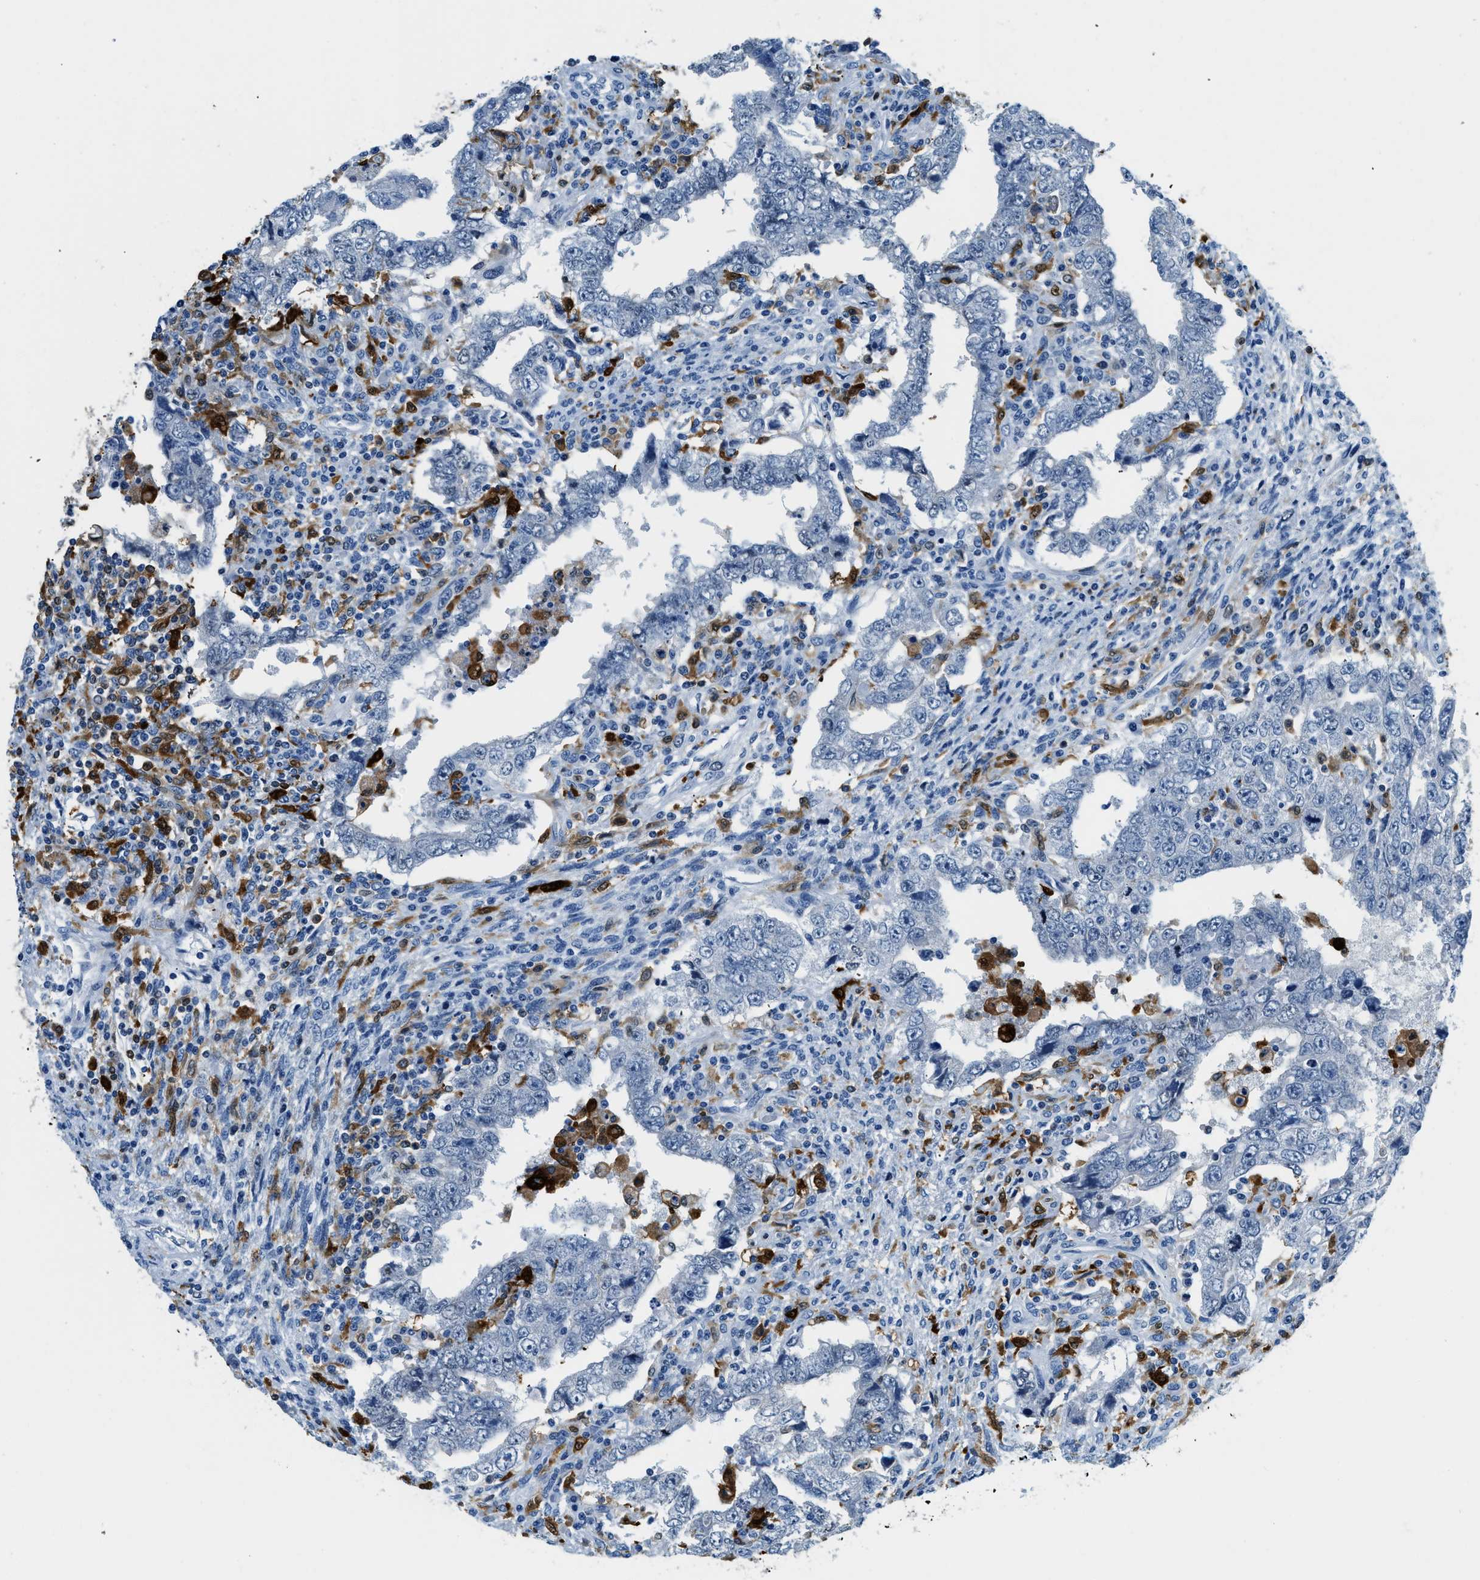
{"staining": {"intensity": "negative", "quantity": "none", "location": "none"}, "tissue": "testis cancer", "cell_type": "Tumor cells", "image_type": "cancer", "snomed": [{"axis": "morphology", "description": "Carcinoma, Embryonal, NOS"}, {"axis": "topography", "description": "Testis"}], "caption": "Immunohistochemistry (IHC) image of neoplastic tissue: human testis embryonal carcinoma stained with DAB (3,3'-diaminobenzidine) exhibits no significant protein expression in tumor cells.", "gene": "CAPG", "patient": {"sex": "male", "age": 26}}